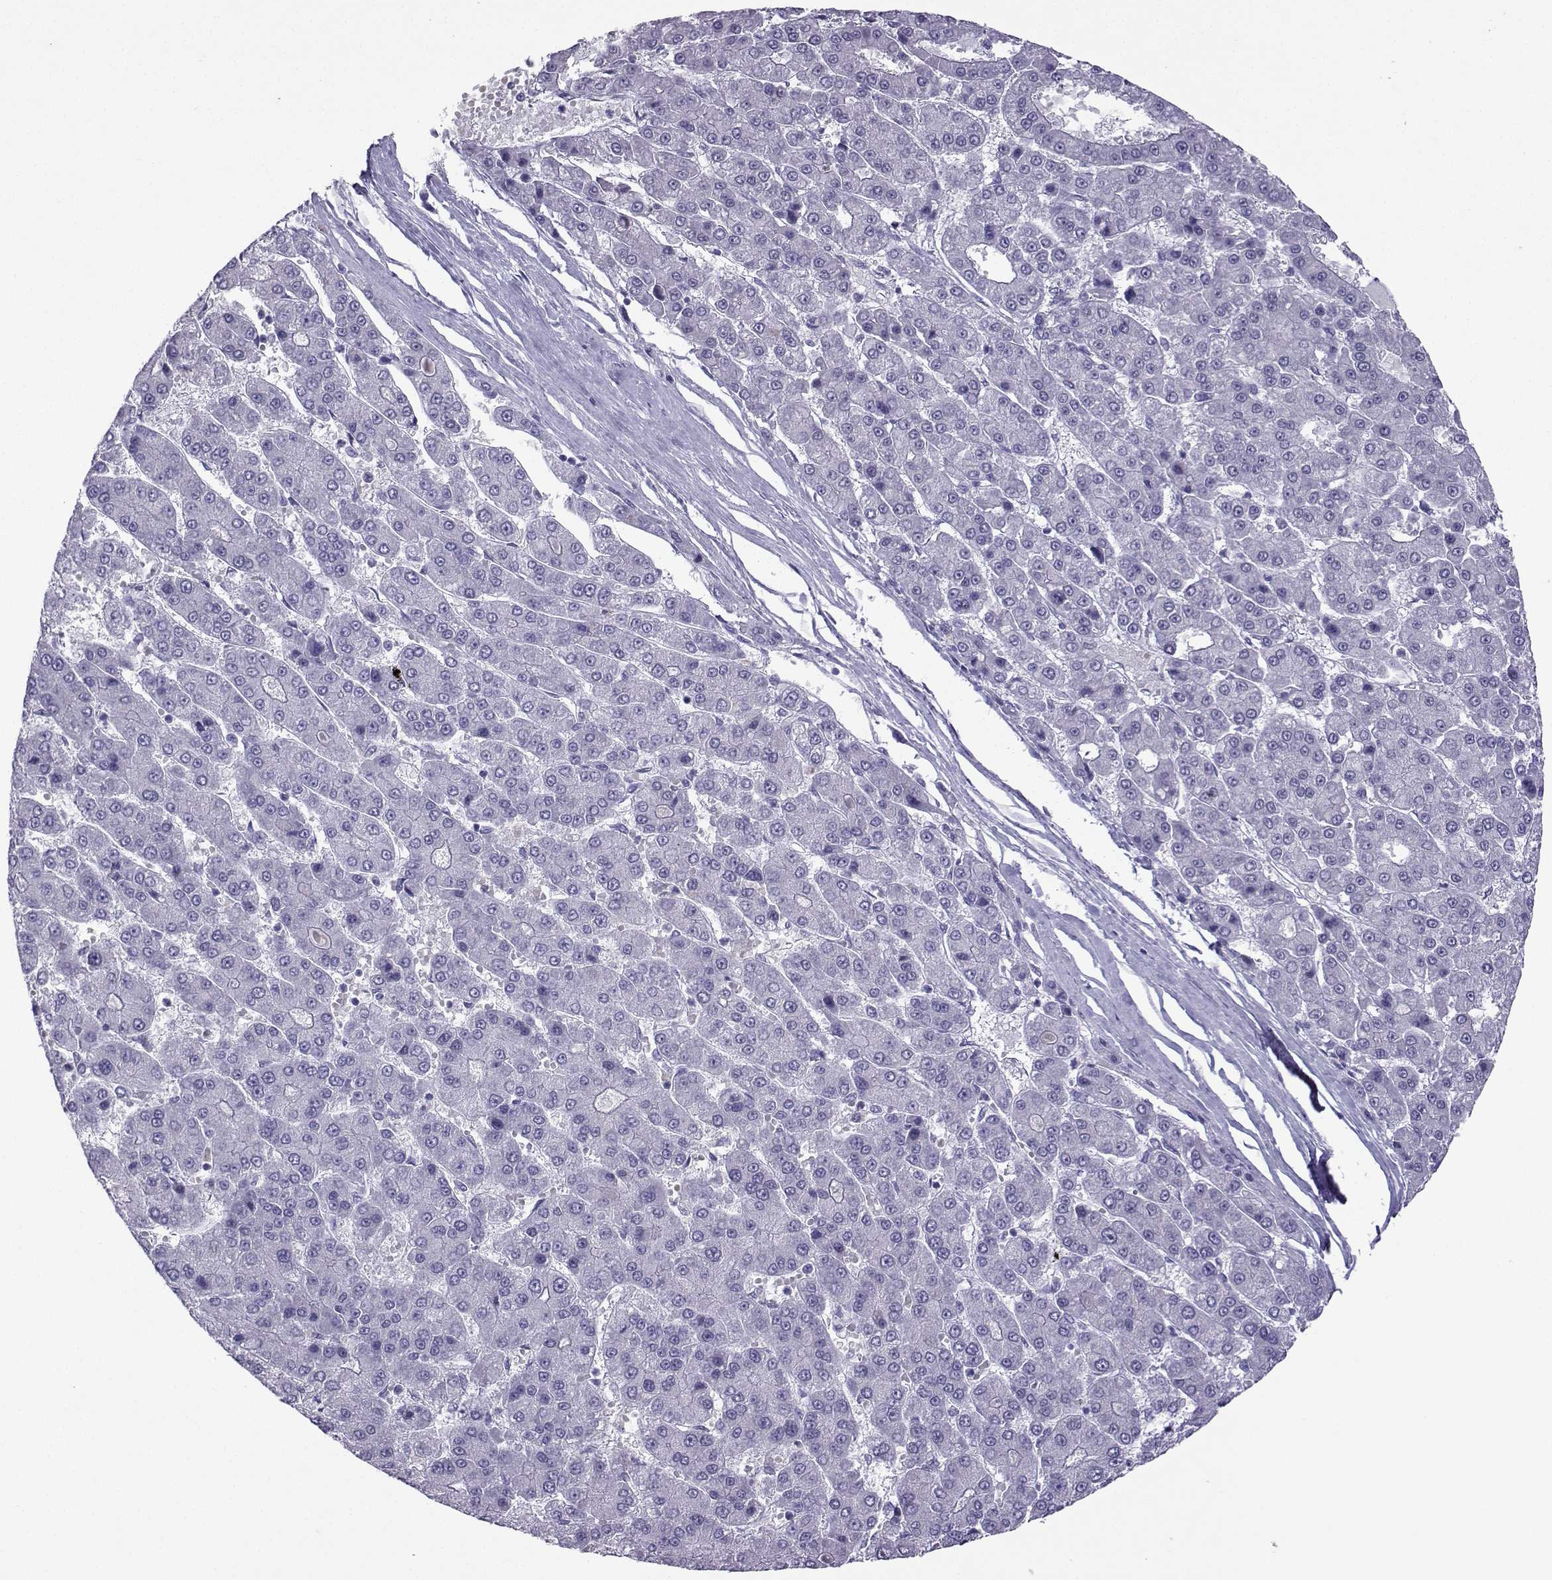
{"staining": {"intensity": "negative", "quantity": "none", "location": "none"}, "tissue": "liver cancer", "cell_type": "Tumor cells", "image_type": "cancer", "snomed": [{"axis": "morphology", "description": "Carcinoma, Hepatocellular, NOS"}, {"axis": "topography", "description": "Liver"}], "caption": "Image shows no protein staining in tumor cells of liver cancer (hepatocellular carcinoma) tissue.", "gene": "LORICRIN", "patient": {"sex": "male", "age": 70}}